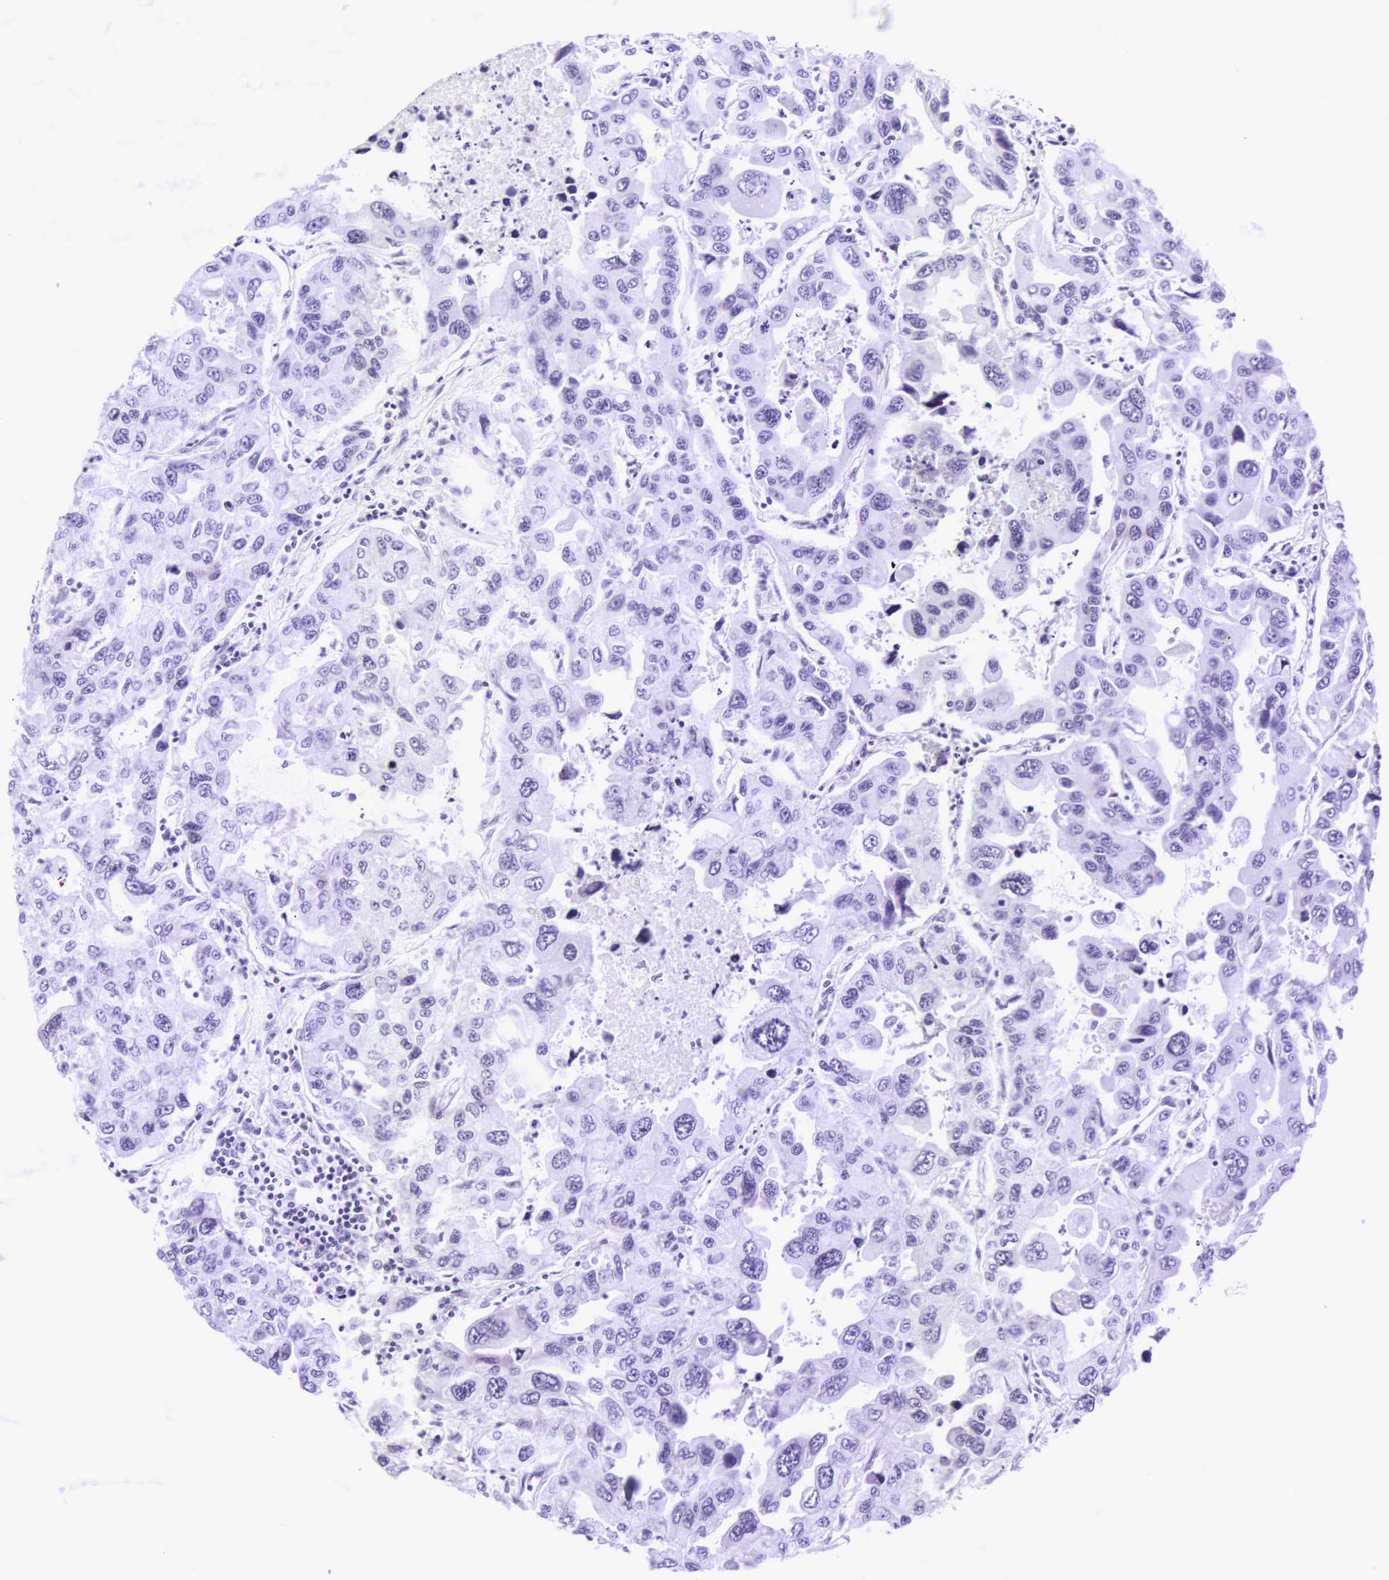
{"staining": {"intensity": "negative", "quantity": "none", "location": "none"}, "tissue": "lung cancer", "cell_type": "Tumor cells", "image_type": "cancer", "snomed": [{"axis": "morphology", "description": "Adenocarcinoma, NOS"}, {"axis": "topography", "description": "Lung"}], "caption": "This image is of lung adenocarcinoma stained with immunohistochemistry (IHC) to label a protein in brown with the nuclei are counter-stained blue. There is no positivity in tumor cells. (DAB (3,3'-diaminobenzidine) immunohistochemistry (IHC) with hematoxylin counter stain).", "gene": "CD1A", "patient": {"sex": "male", "age": 64}}